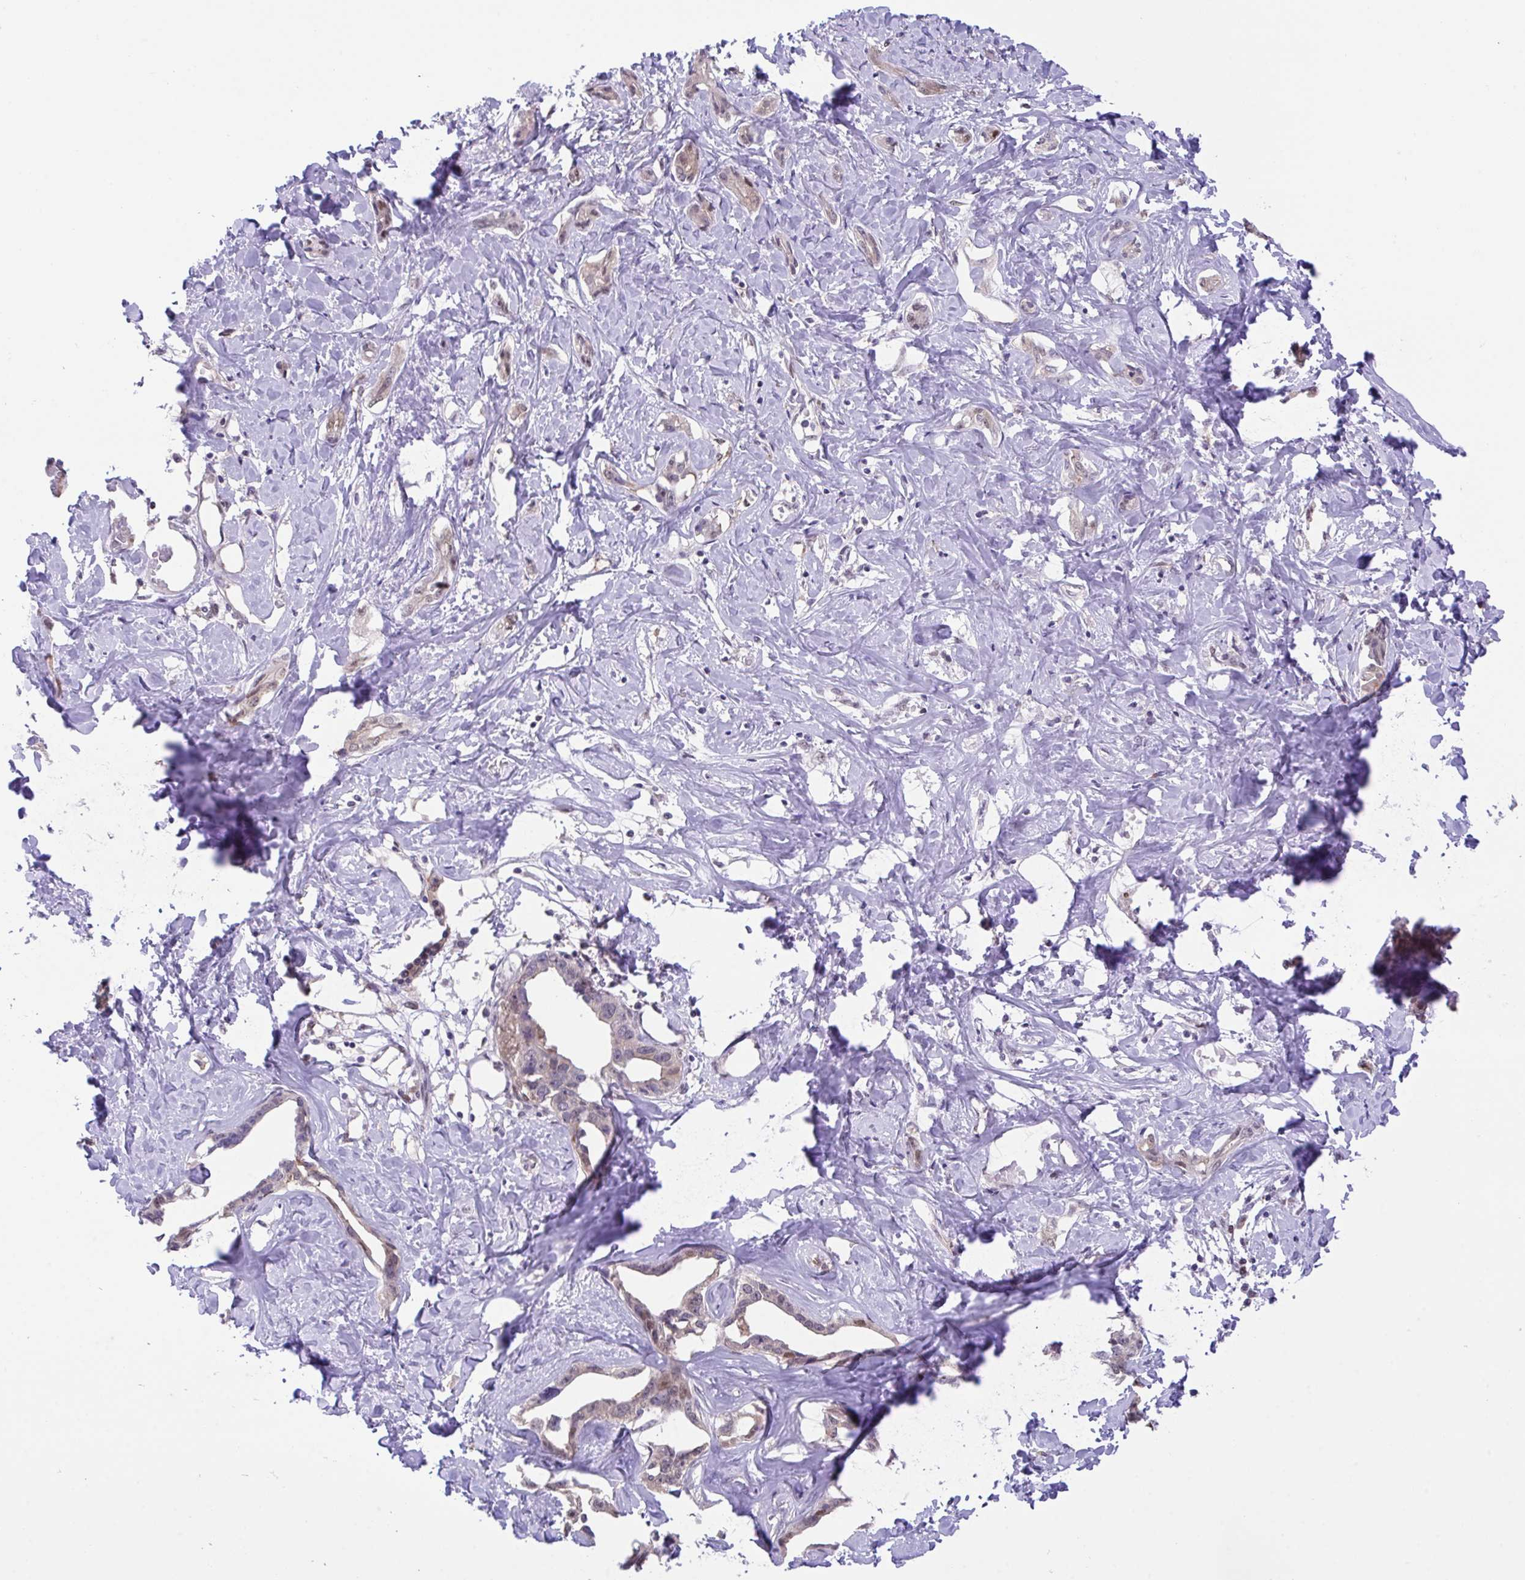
{"staining": {"intensity": "weak", "quantity": "<25%", "location": "nuclear"}, "tissue": "liver cancer", "cell_type": "Tumor cells", "image_type": "cancer", "snomed": [{"axis": "morphology", "description": "Cholangiocarcinoma"}, {"axis": "topography", "description": "Liver"}], "caption": "Cholangiocarcinoma (liver) stained for a protein using immunohistochemistry displays no expression tumor cells.", "gene": "ZNF444", "patient": {"sex": "male", "age": 59}}